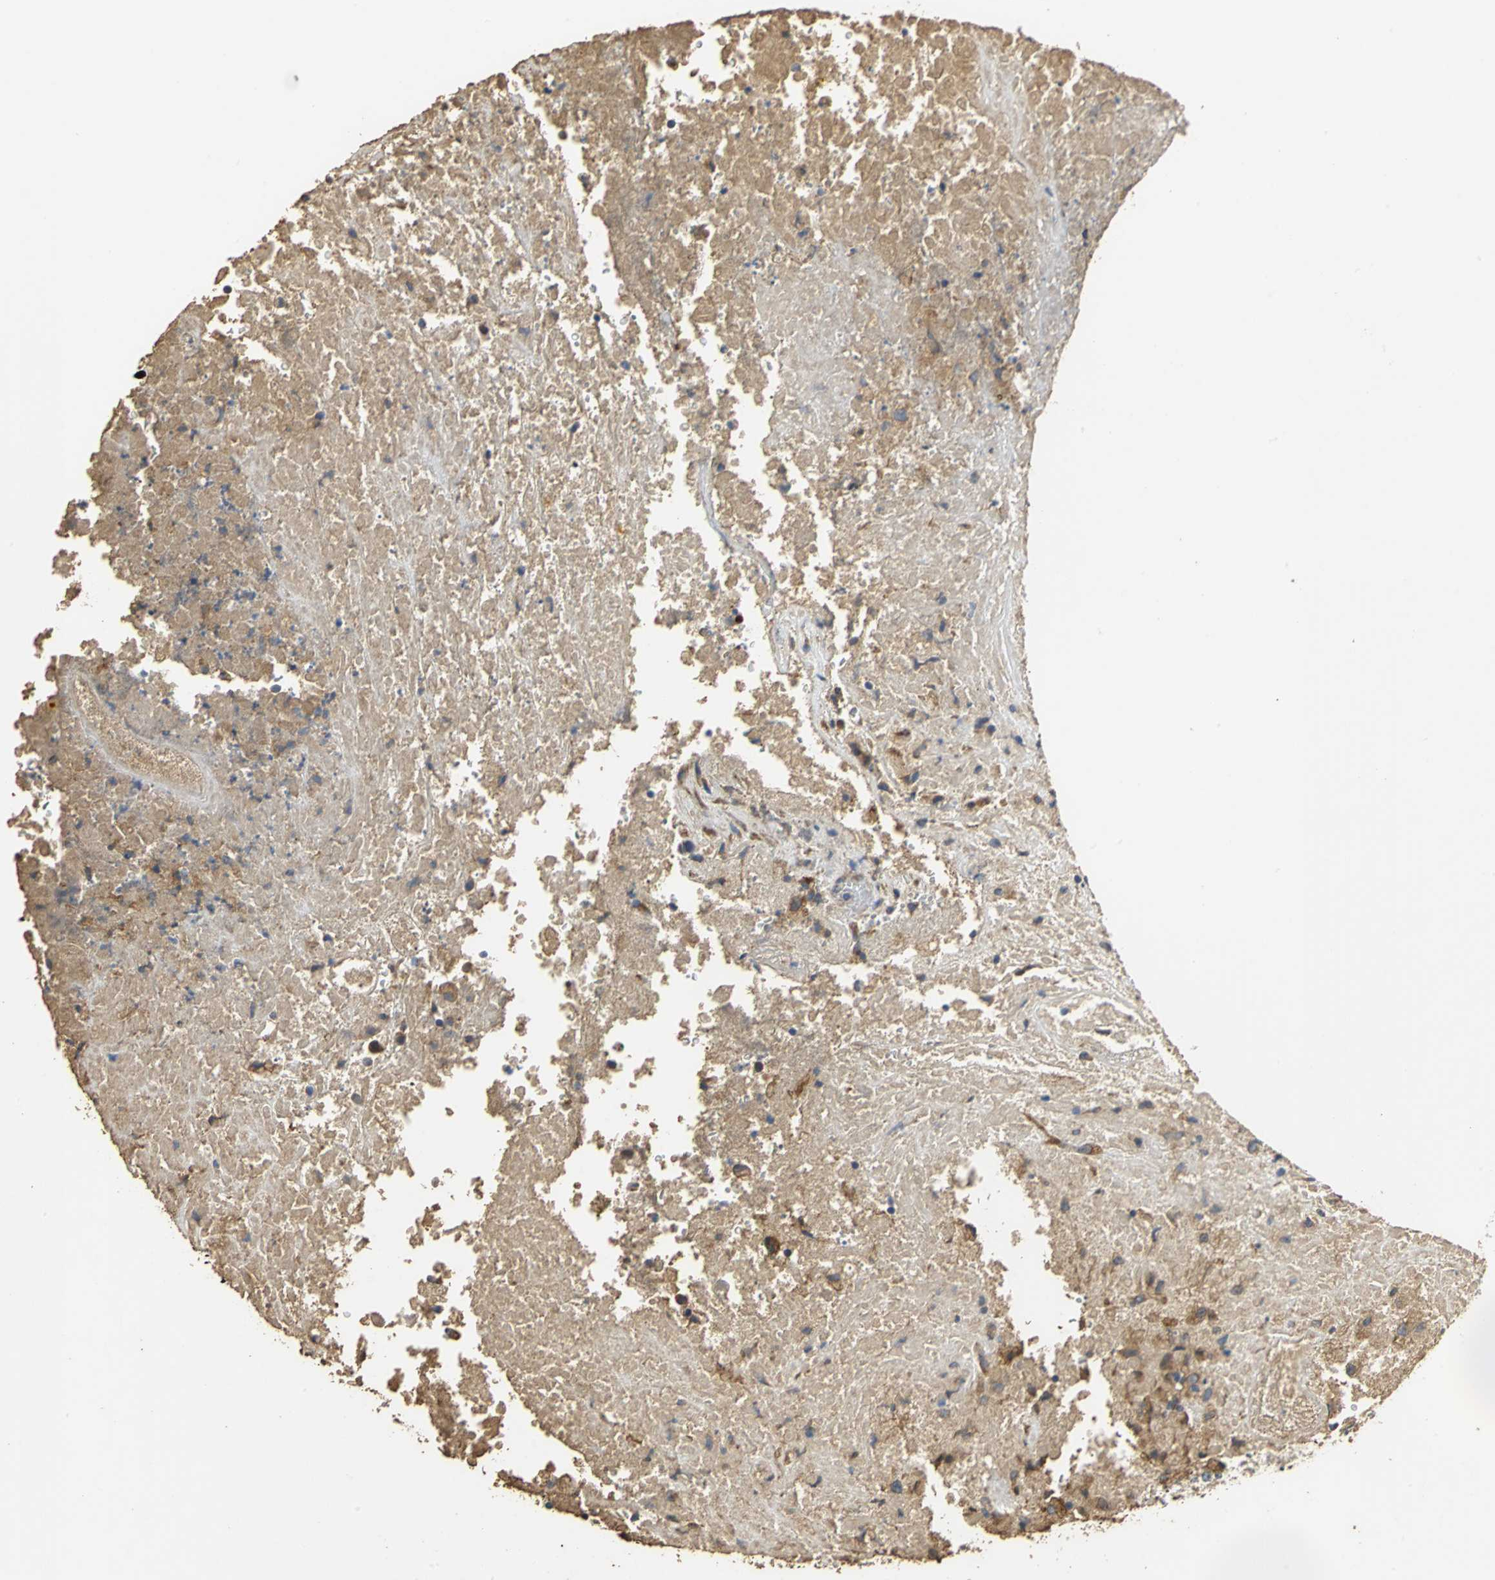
{"staining": {"intensity": "moderate", "quantity": ">75%", "location": "cytoplasmic/membranous"}, "tissue": "testis cancer", "cell_type": "Tumor cells", "image_type": "cancer", "snomed": [{"axis": "morphology", "description": "Necrosis, NOS"}, {"axis": "morphology", "description": "Carcinoma, Embryonal, NOS"}, {"axis": "topography", "description": "Testis"}], "caption": "Immunohistochemical staining of human embryonal carcinoma (testis) displays medium levels of moderate cytoplasmic/membranous protein staining in about >75% of tumor cells.", "gene": "ACSL4", "patient": {"sex": "male", "age": 19}}